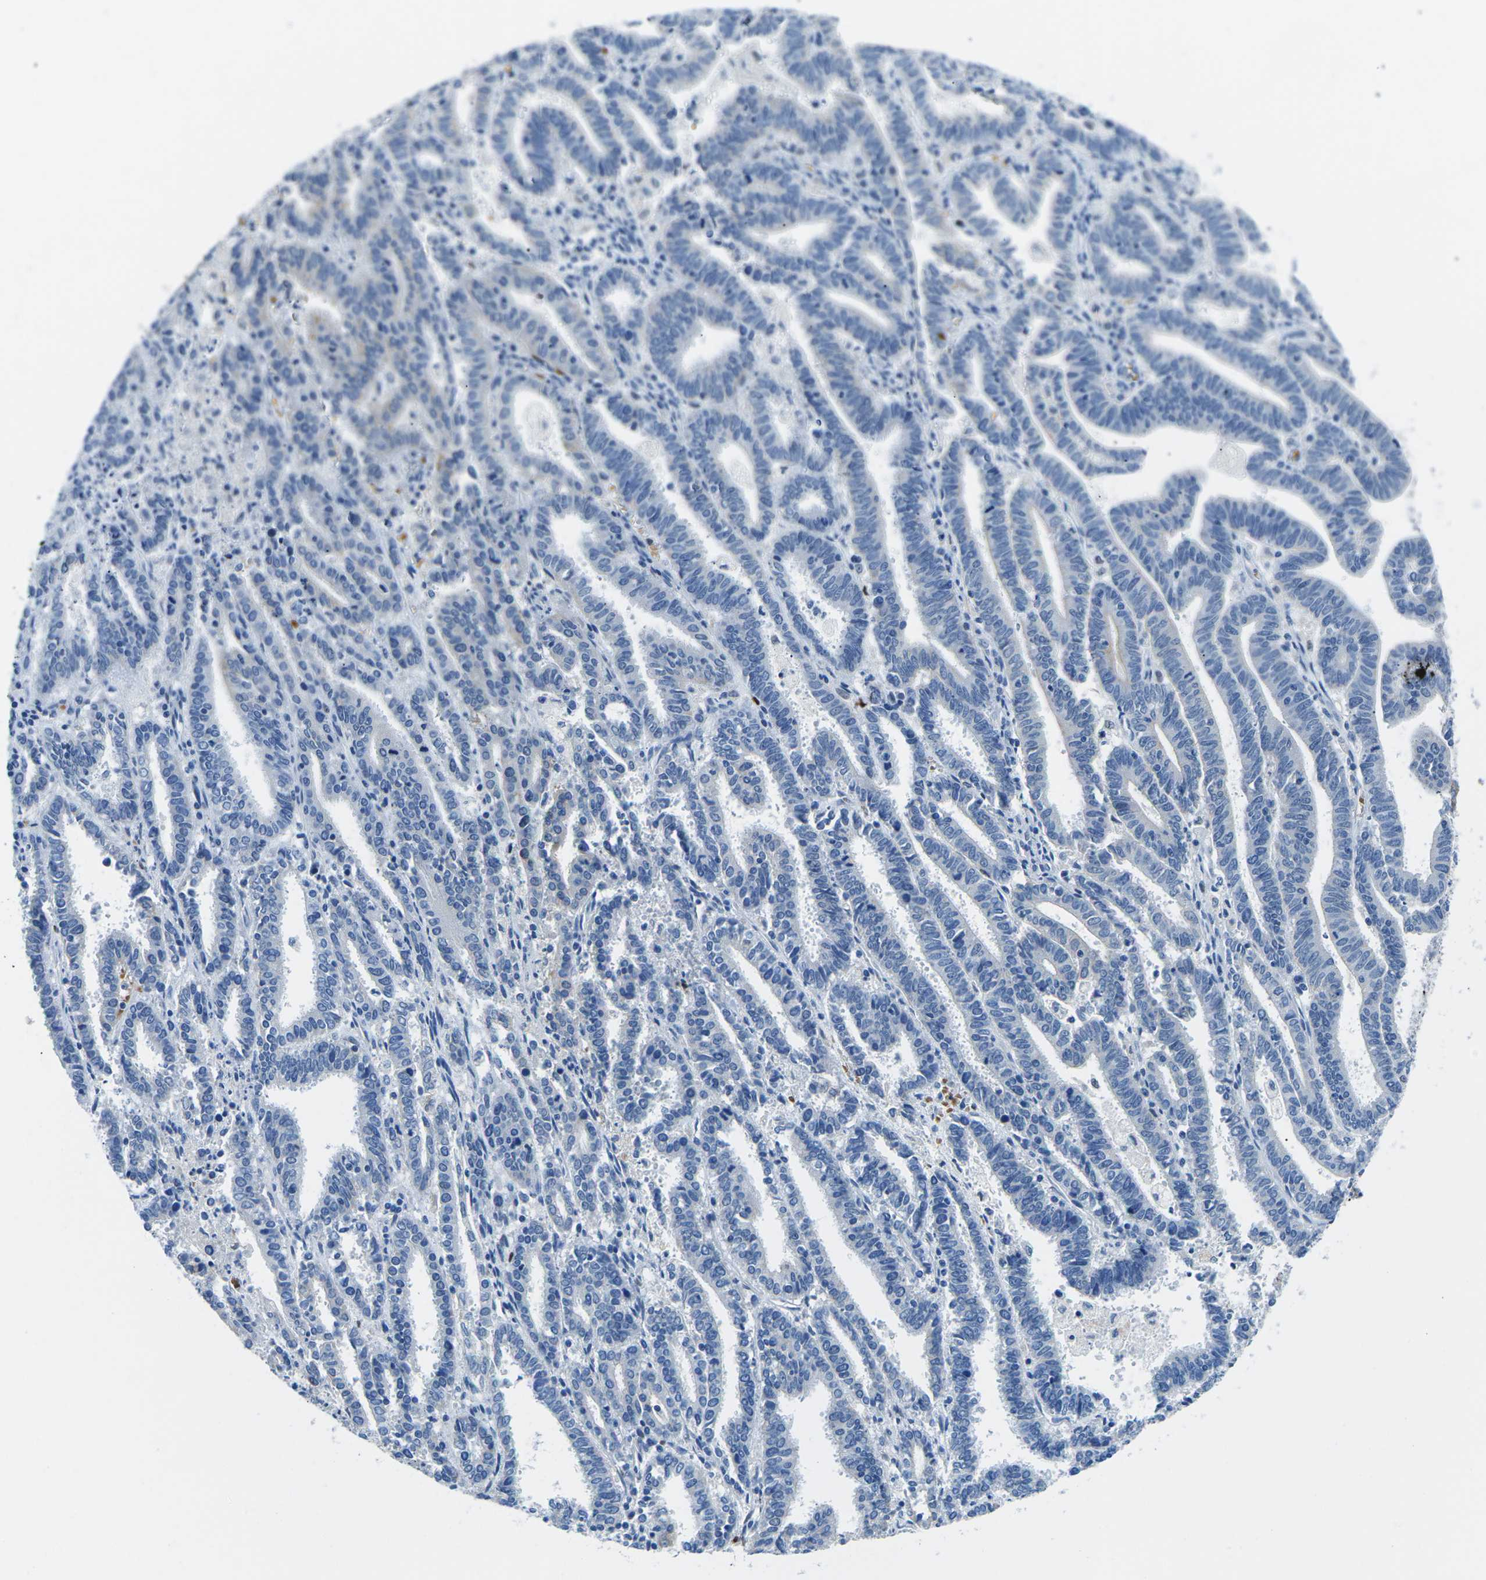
{"staining": {"intensity": "weak", "quantity": "<25%", "location": "cytoplasmic/membranous"}, "tissue": "endometrial cancer", "cell_type": "Tumor cells", "image_type": "cancer", "snomed": [{"axis": "morphology", "description": "Adenocarcinoma, NOS"}, {"axis": "topography", "description": "Uterus"}], "caption": "IHC of endometrial cancer shows no expression in tumor cells.", "gene": "TM6SF1", "patient": {"sex": "female", "age": 83}}